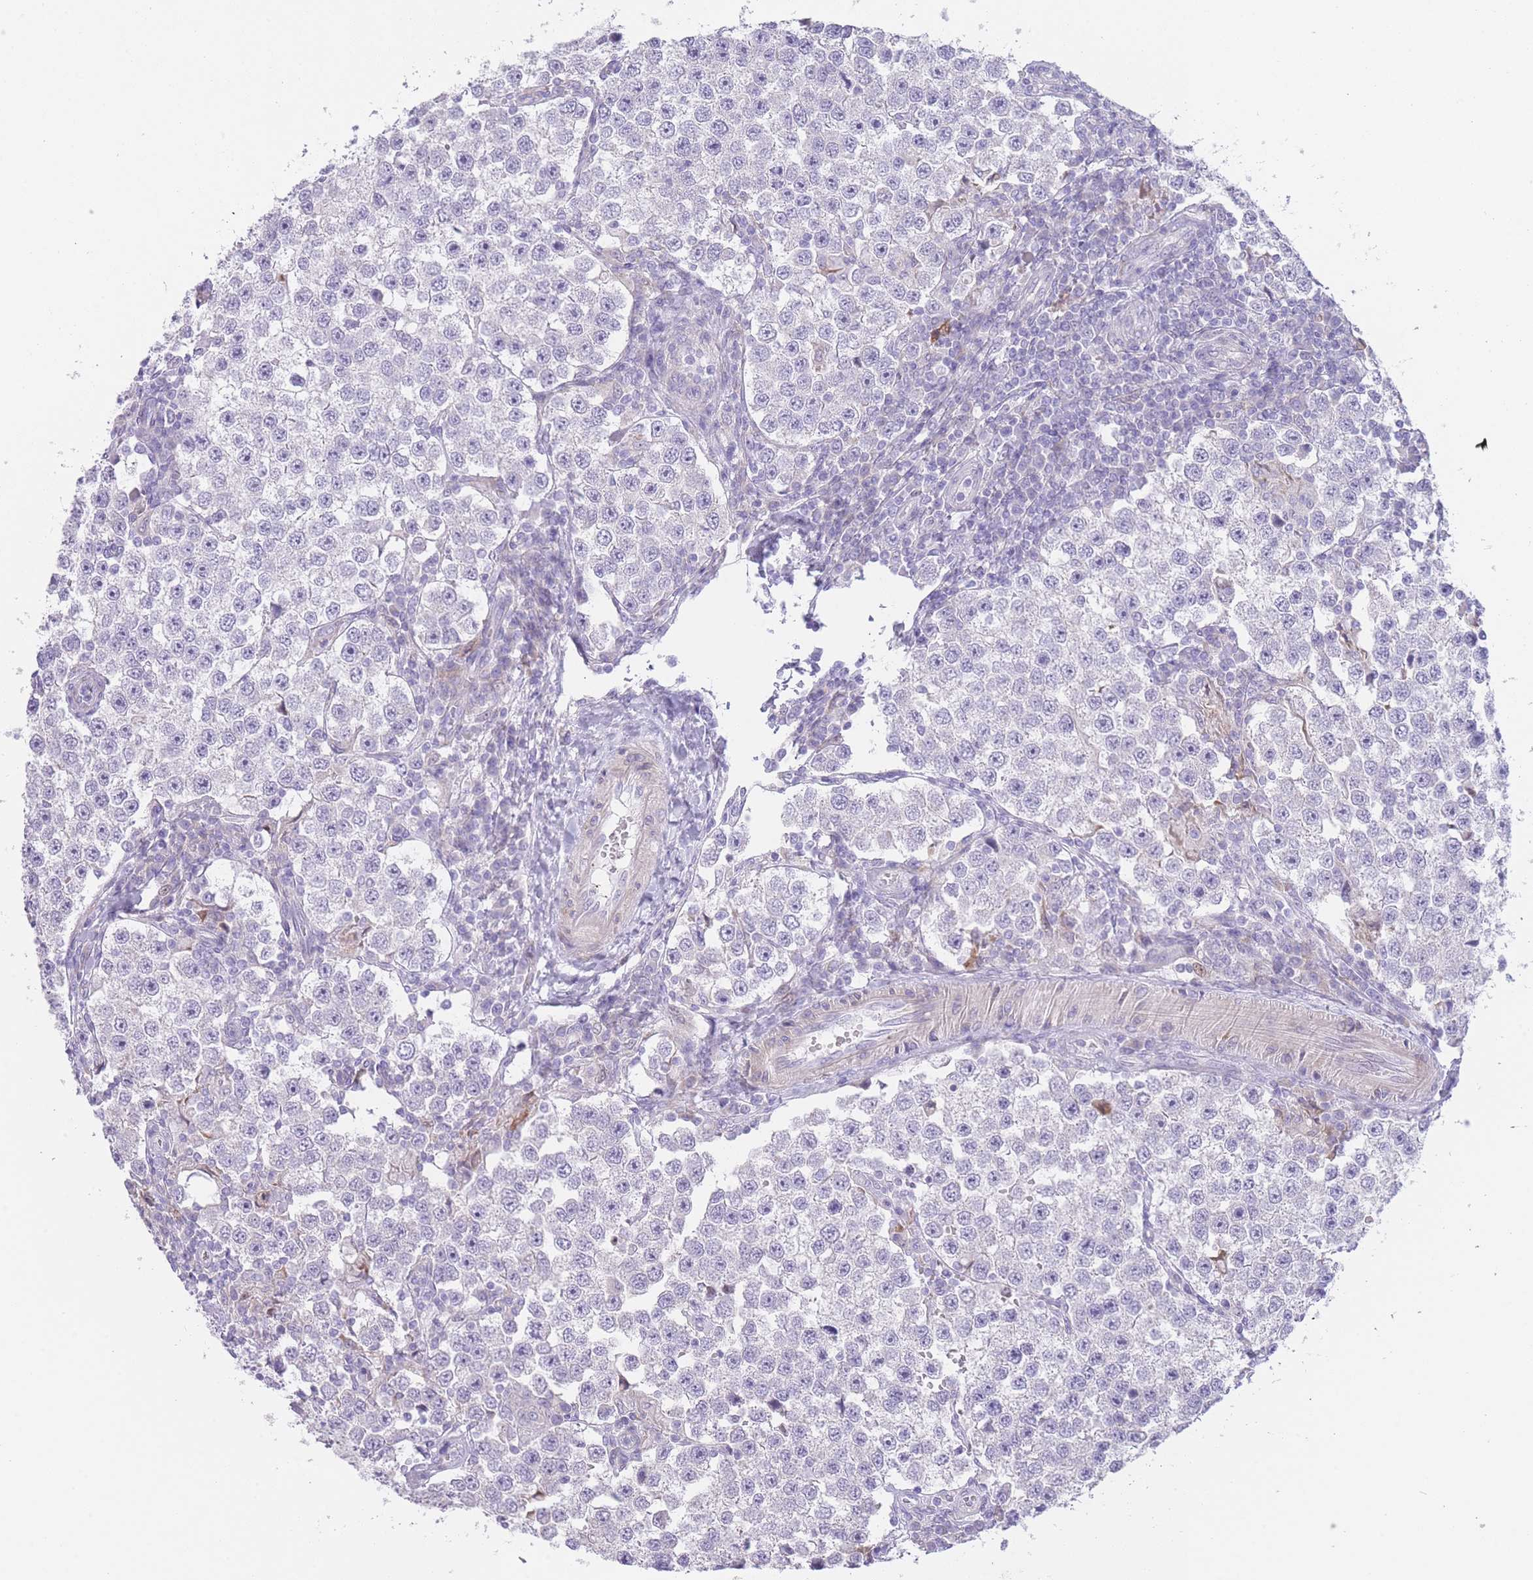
{"staining": {"intensity": "negative", "quantity": "none", "location": "none"}, "tissue": "testis cancer", "cell_type": "Tumor cells", "image_type": "cancer", "snomed": [{"axis": "morphology", "description": "Seminoma, NOS"}, {"axis": "topography", "description": "Testis"}], "caption": "Immunohistochemistry image of human testis seminoma stained for a protein (brown), which reveals no staining in tumor cells.", "gene": "IMPG1", "patient": {"sex": "male", "age": 37}}